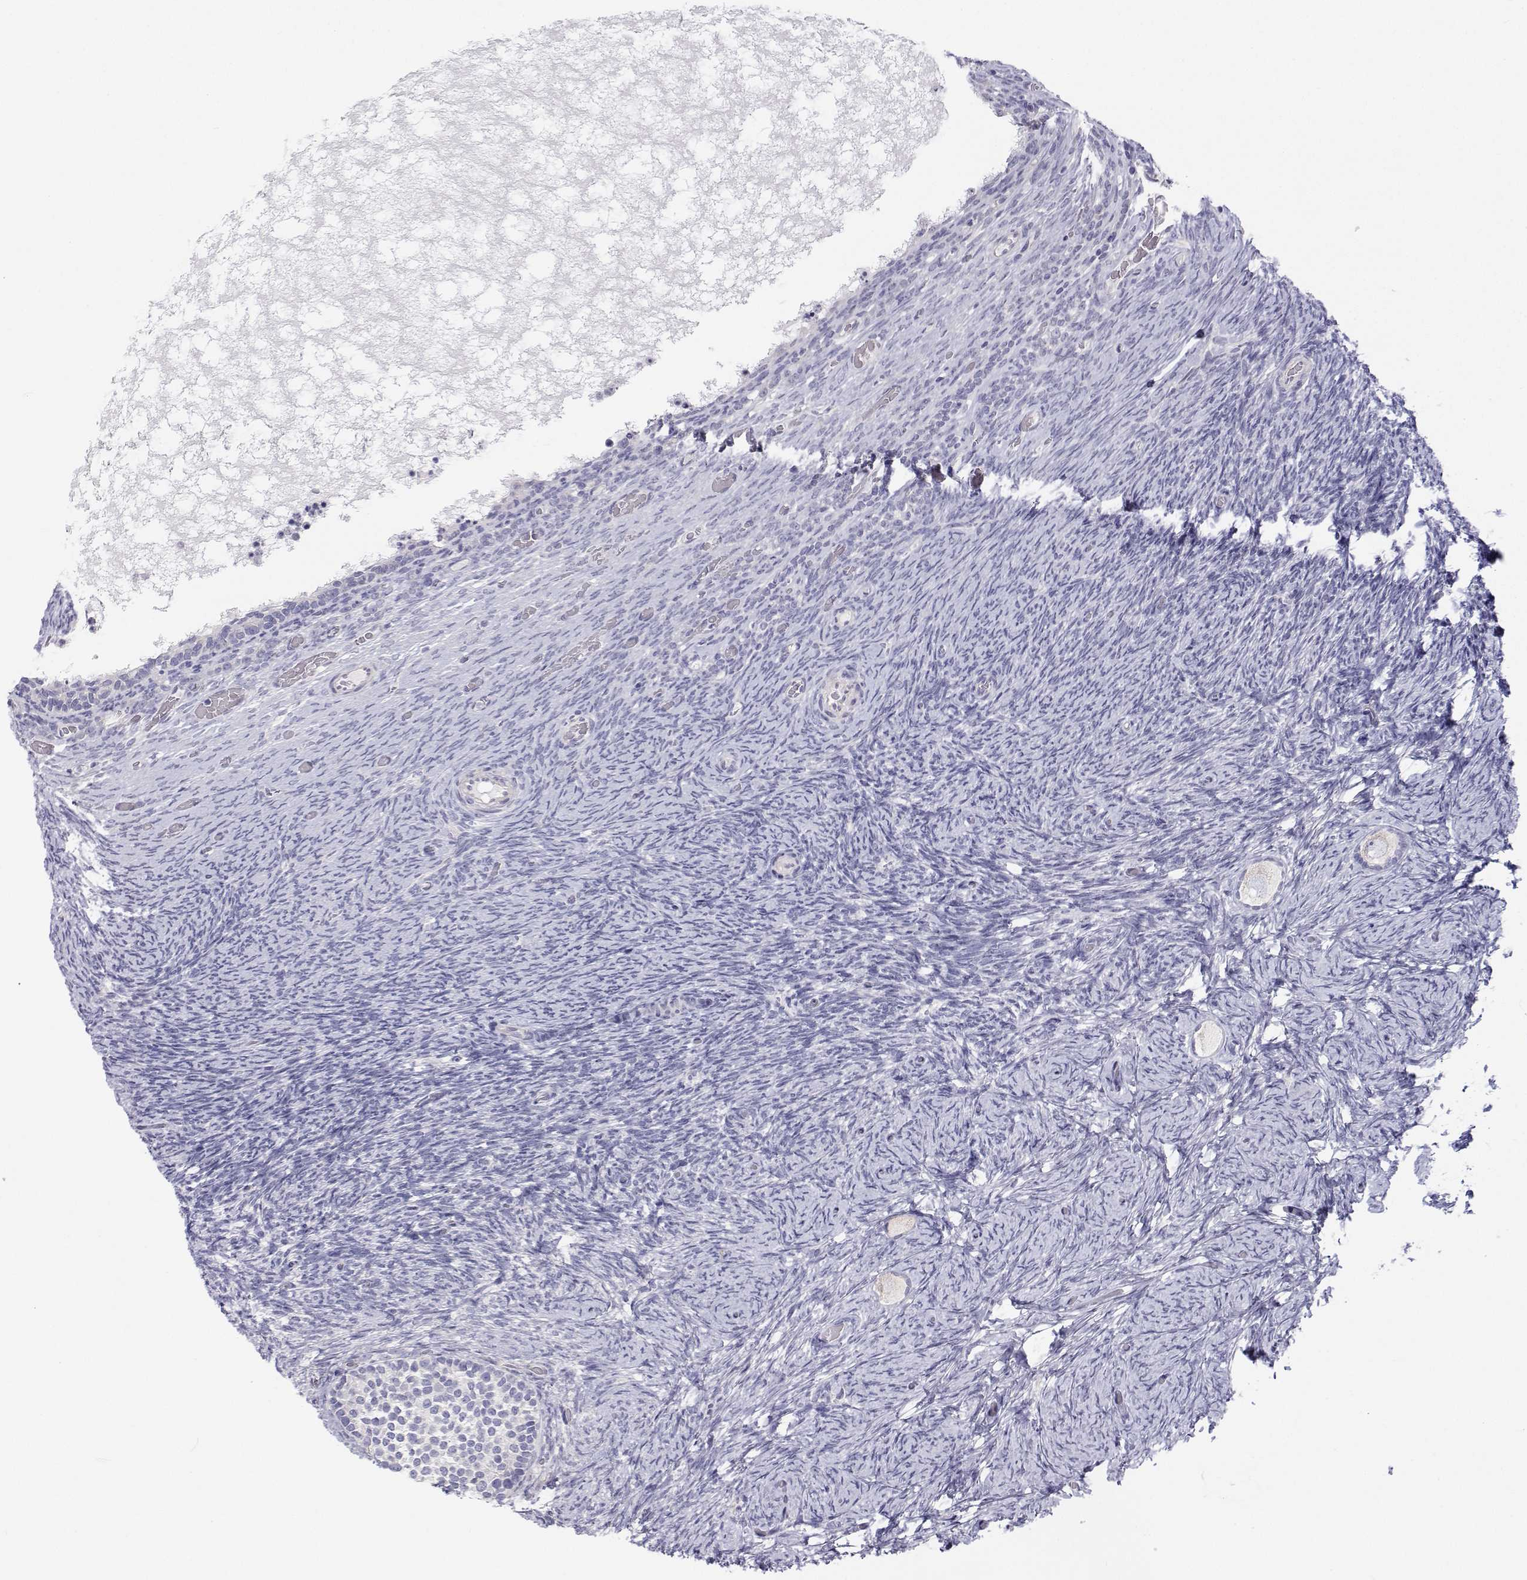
{"staining": {"intensity": "negative", "quantity": "none", "location": "none"}, "tissue": "ovary", "cell_type": "Follicle cells", "image_type": "normal", "snomed": [{"axis": "morphology", "description": "Normal tissue, NOS"}, {"axis": "topography", "description": "Ovary"}], "caption": "Follicle cells show no significant protein positivity in unremarkable ovary. (Immunohistochemistry (ihc), brightfield microscopy, high magnification).", "gene": "ANKRD65", "patient": {"sex": "female", "age": 34}}